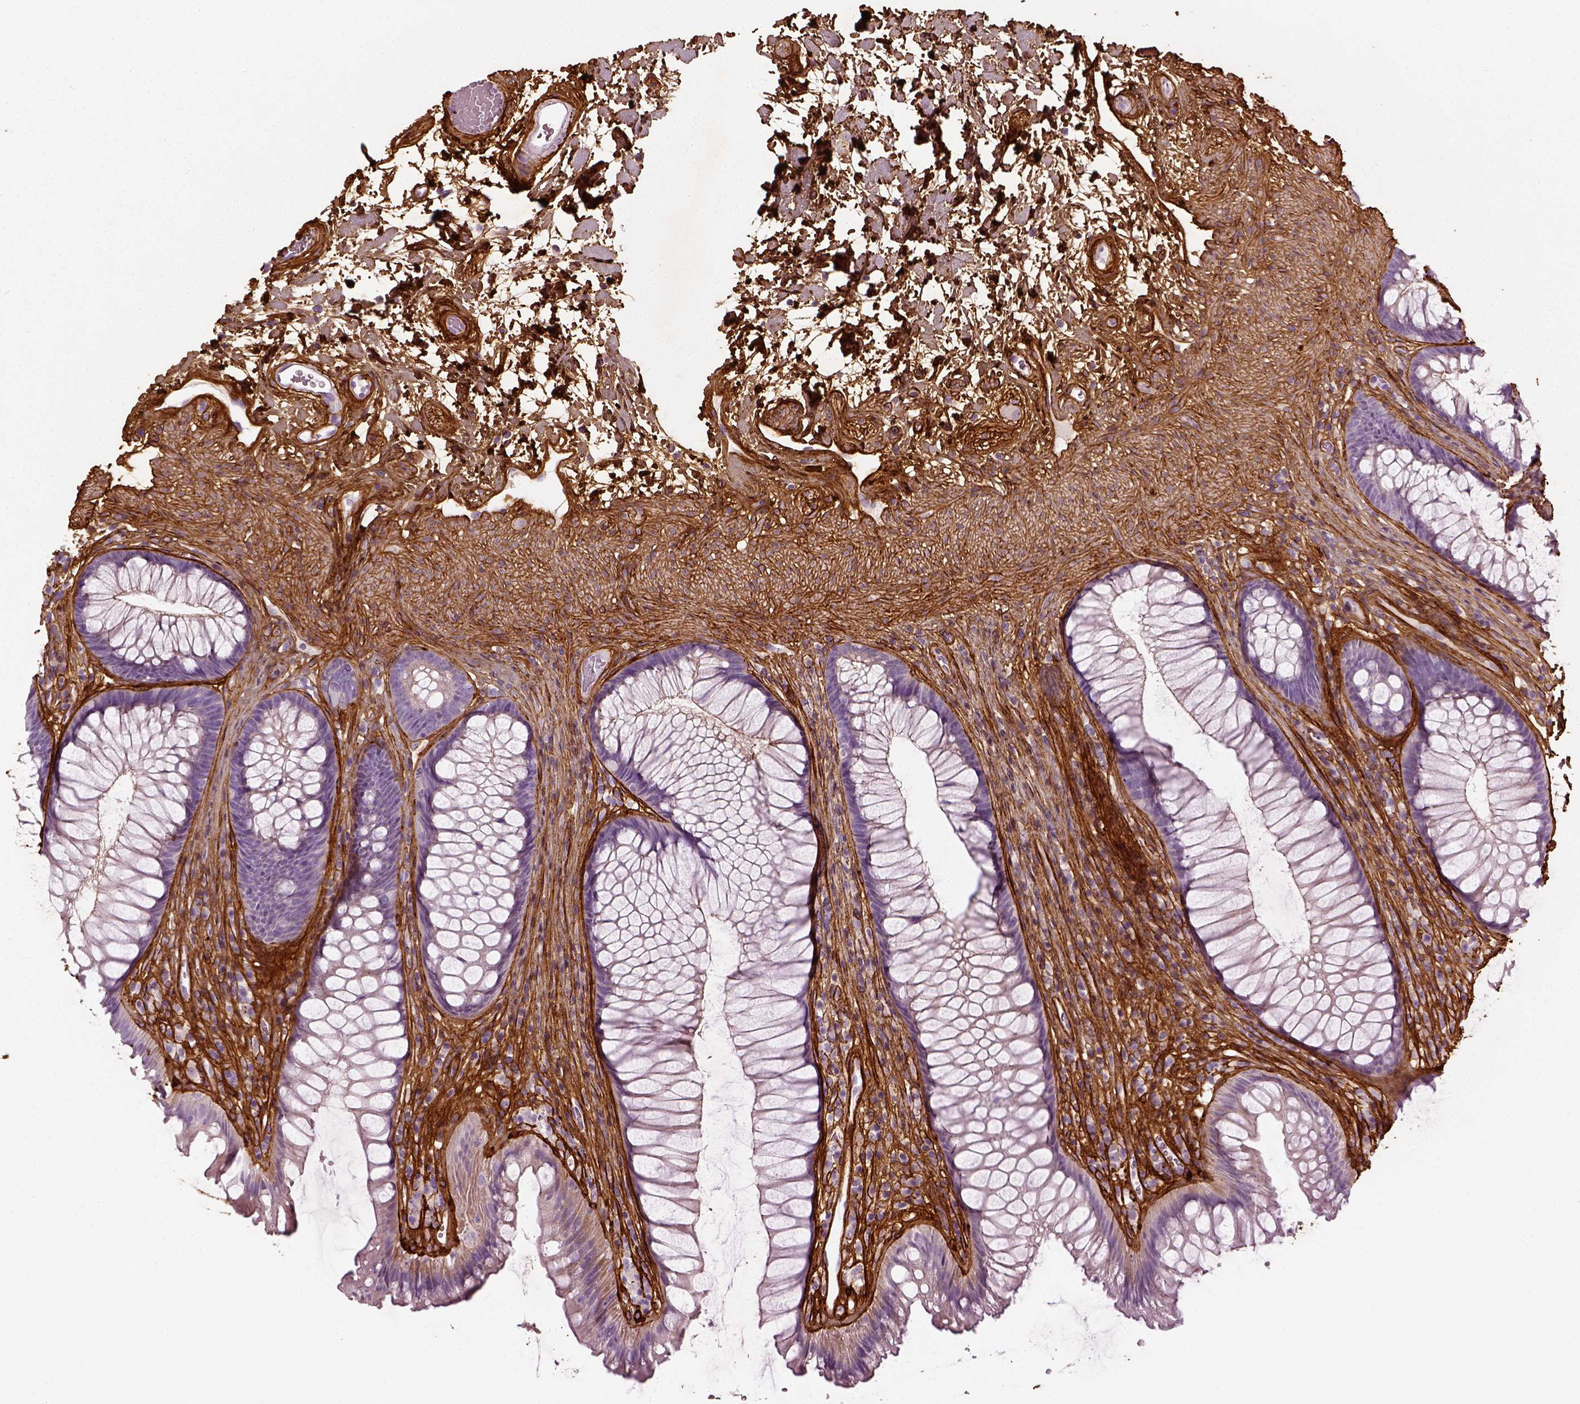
{"staining": {"intensity": "negative", "quantity": "none", "location": "none"}, "tissue": "rectum", "cell_type": "Glandular cells", "image_type": "normal", "snomed": [{"axis": "morphology", "description": "Normal tissue, NOS"}, {"axis": "topography", "description": "Smooth muscle"}, {"axis": "topography", "description": "Rectum"}], "caption": "Immunohistochemistry (IHC) photomicrograph of unremarkable rectum stained for a protein (brown), which displays no positivity in glandular cells.", "gene": "COL6A2", "patient": {"sex": "male", "age": 53}}